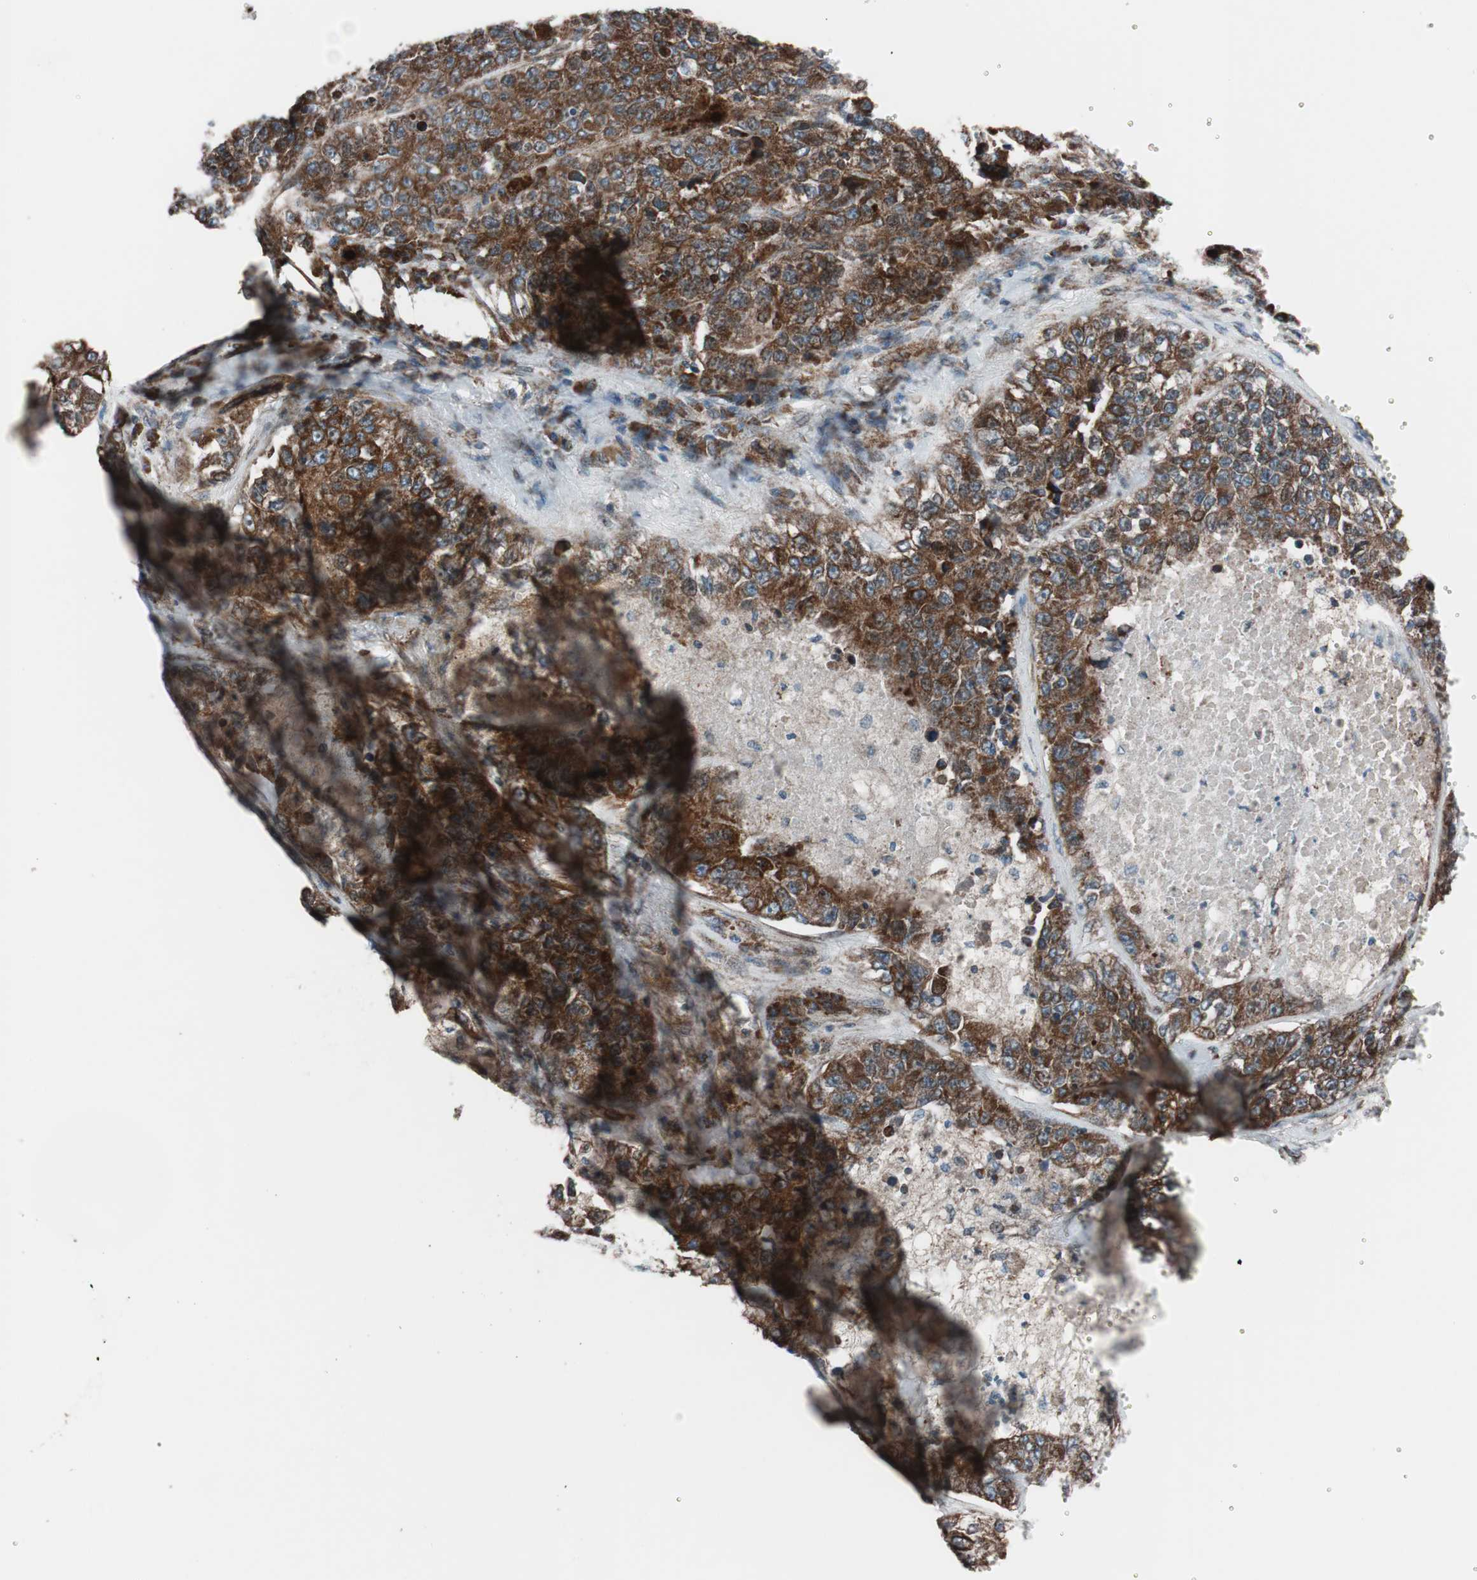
{"staining": {"intensity": "strong", "quantity": ">75%", "location": "cytoplasmic/membranous"}, "tissue": "lung cancer", "cell_type": "Tumor cells", "image_type": "cancer", "snomed": [{"axis": "morphology", "description": "Adenocarcinoma, NOS"}, {"axis": "topography", "description": "Lung"}], "caption": "A brown stain shows strong cytoplasmic/membranous staining of a protein in lung adenocarcinoma tumor cells.", "gene": "CCL14", "patient": {"sex": "male", "age": 49}}